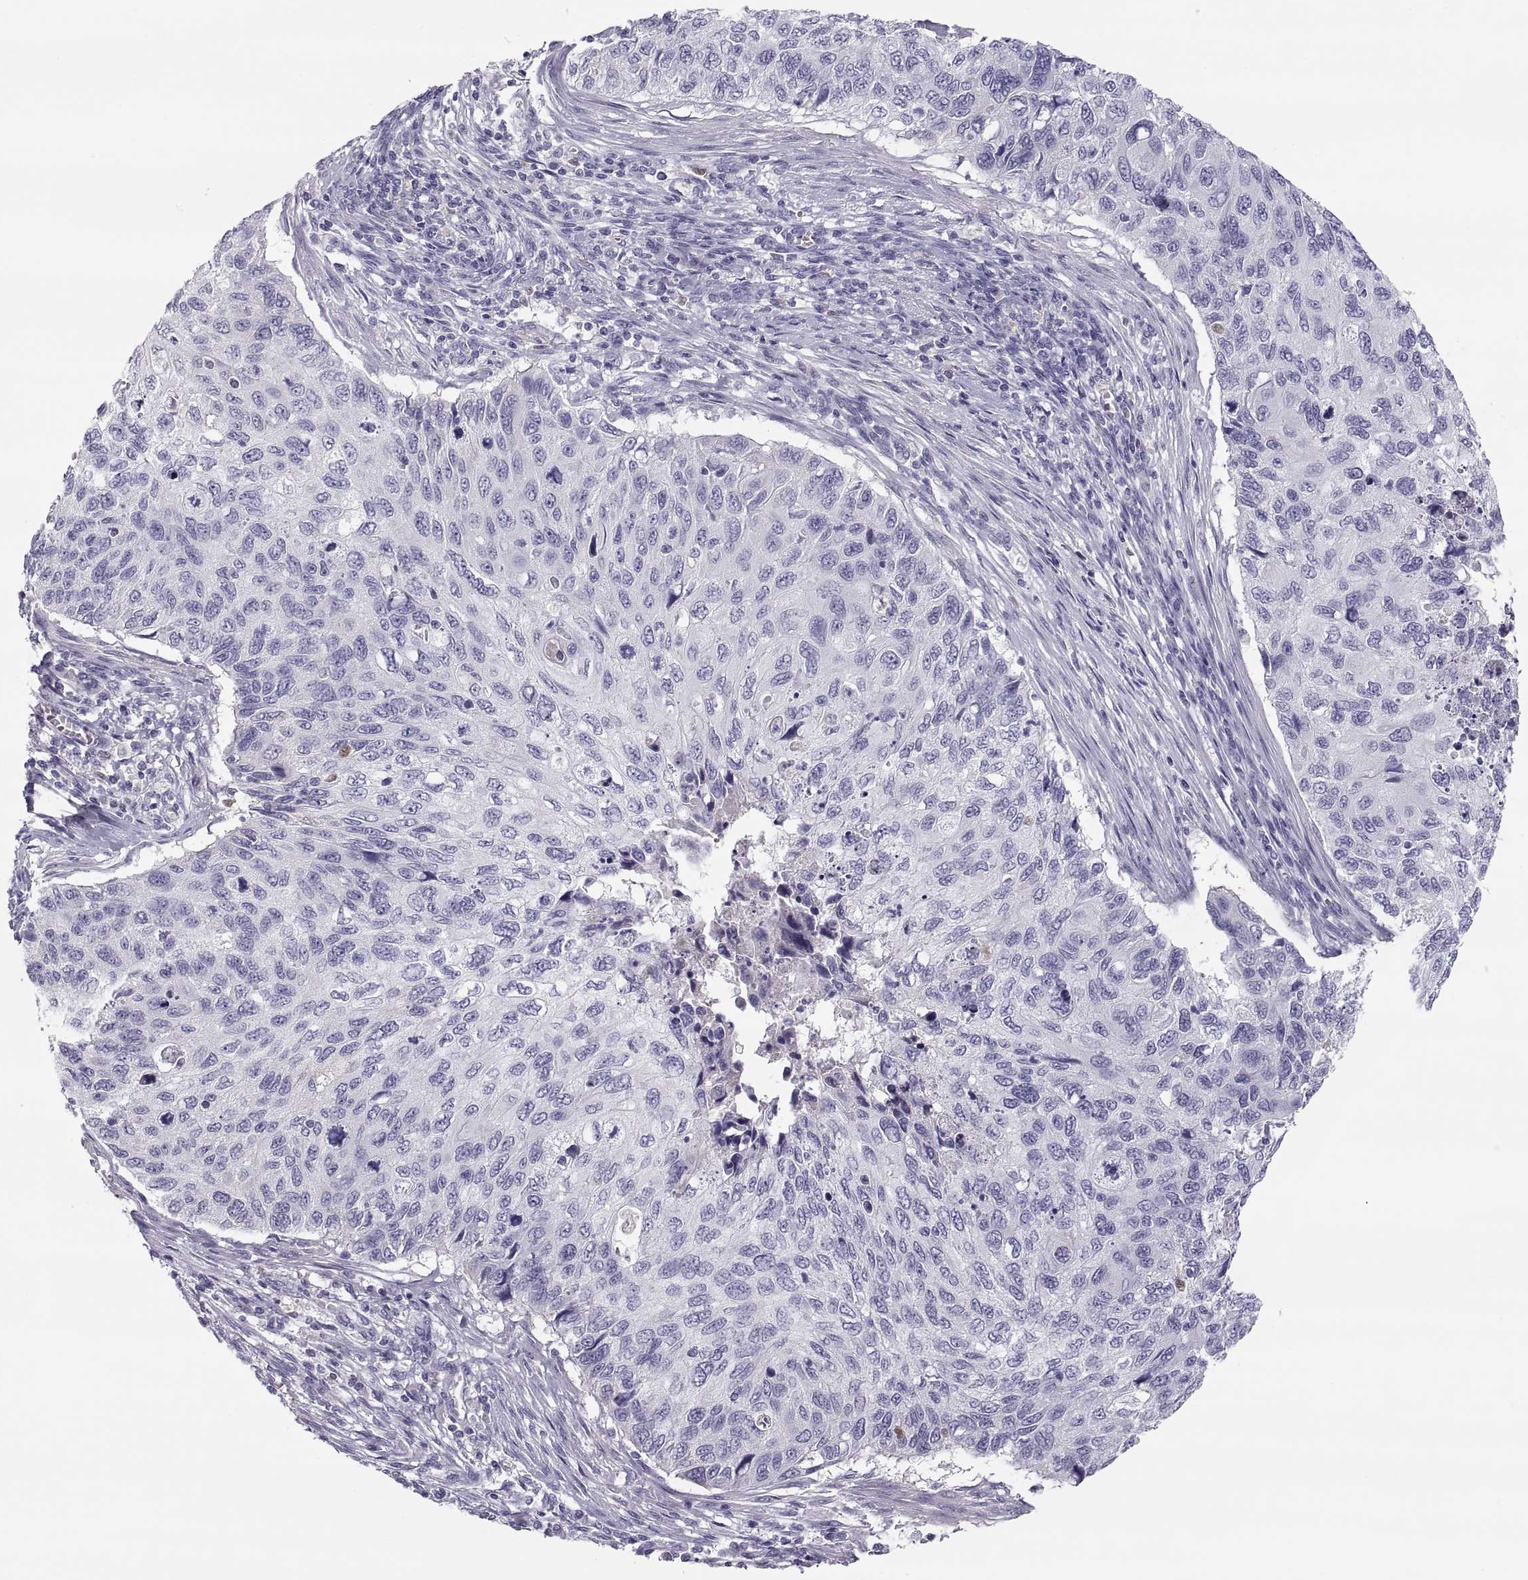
{"staining": {"intensity": "negative", "quantity": "none", "location": "none"}, "tissue": "cervical cancer", "cell_type": "Tumor cells", "image_type": "cancer", "snomed": [{"axis": "morphology", "description": "Squamous cell carcinoma, NOS"}, {"axis": "topography", "description": "Cervix"}], "caption": "DAB (3,3'-diaminobenzidine) immunohistochemical staining of human cervical cancer demonstrates no significant staining in tumor cells.", "gene": "MAGEB2", "patient": {"sex": "female", "age": 70}}